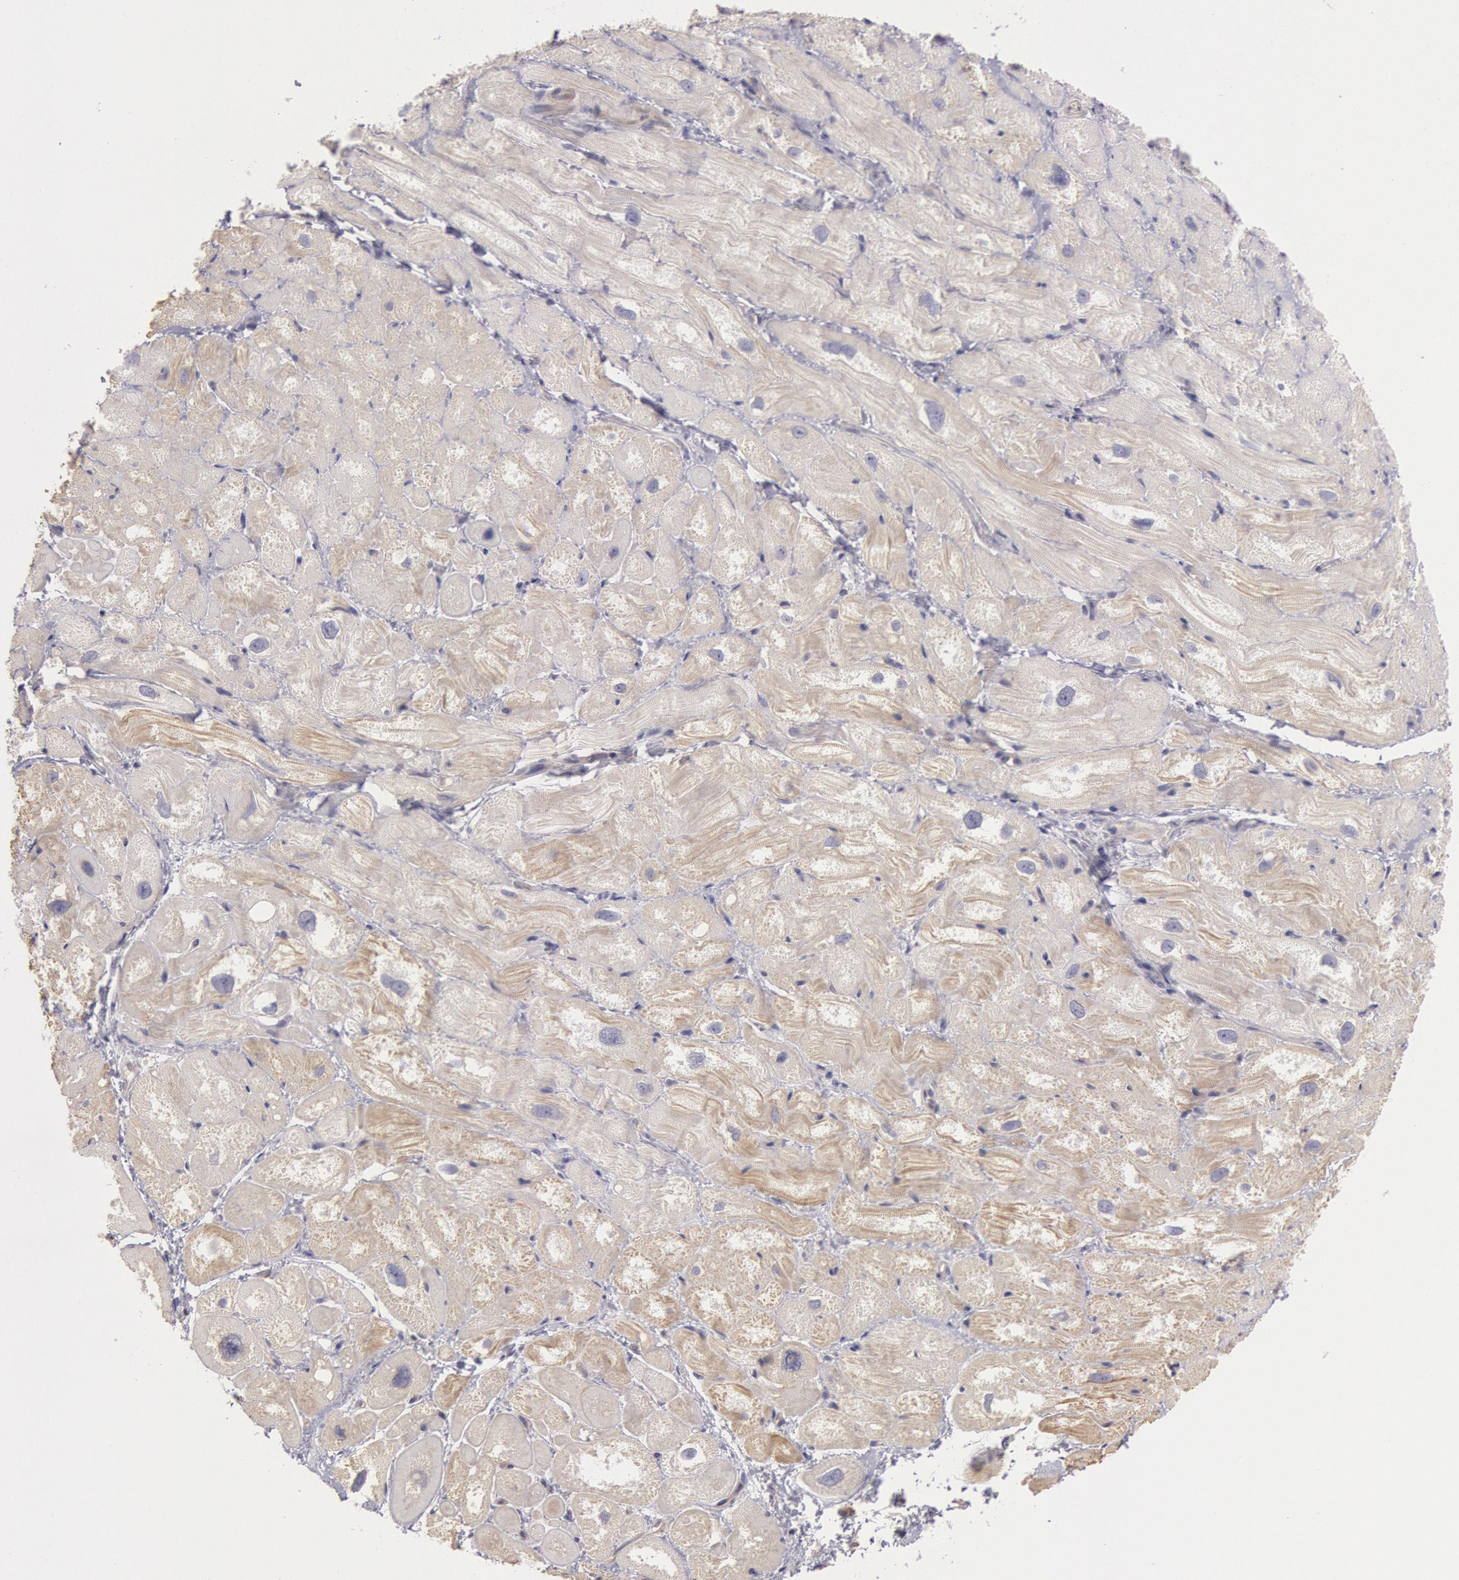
{"staining": {"intensity": "weak", "quantity": "25%-75%", "location": "cytoplasmic/membranous"}, "tissue": "heart muscle", "cell_type": "Cardiomyocytes", "image_type": "normal", "snomed": [{"axis": "morphology", "description": "Normal tissue, NOS"}, {"axis": "topography", "description": "Heart"}], "caption": "Immunohistochemistry of normal heart muscle reveals low levels of weak cytoplasmic/membranous positivity in approximately 25%-75% of cardiomyocytes.", "gene": "AMOTL1", "patient": {"sex": "male", "age": 49}}